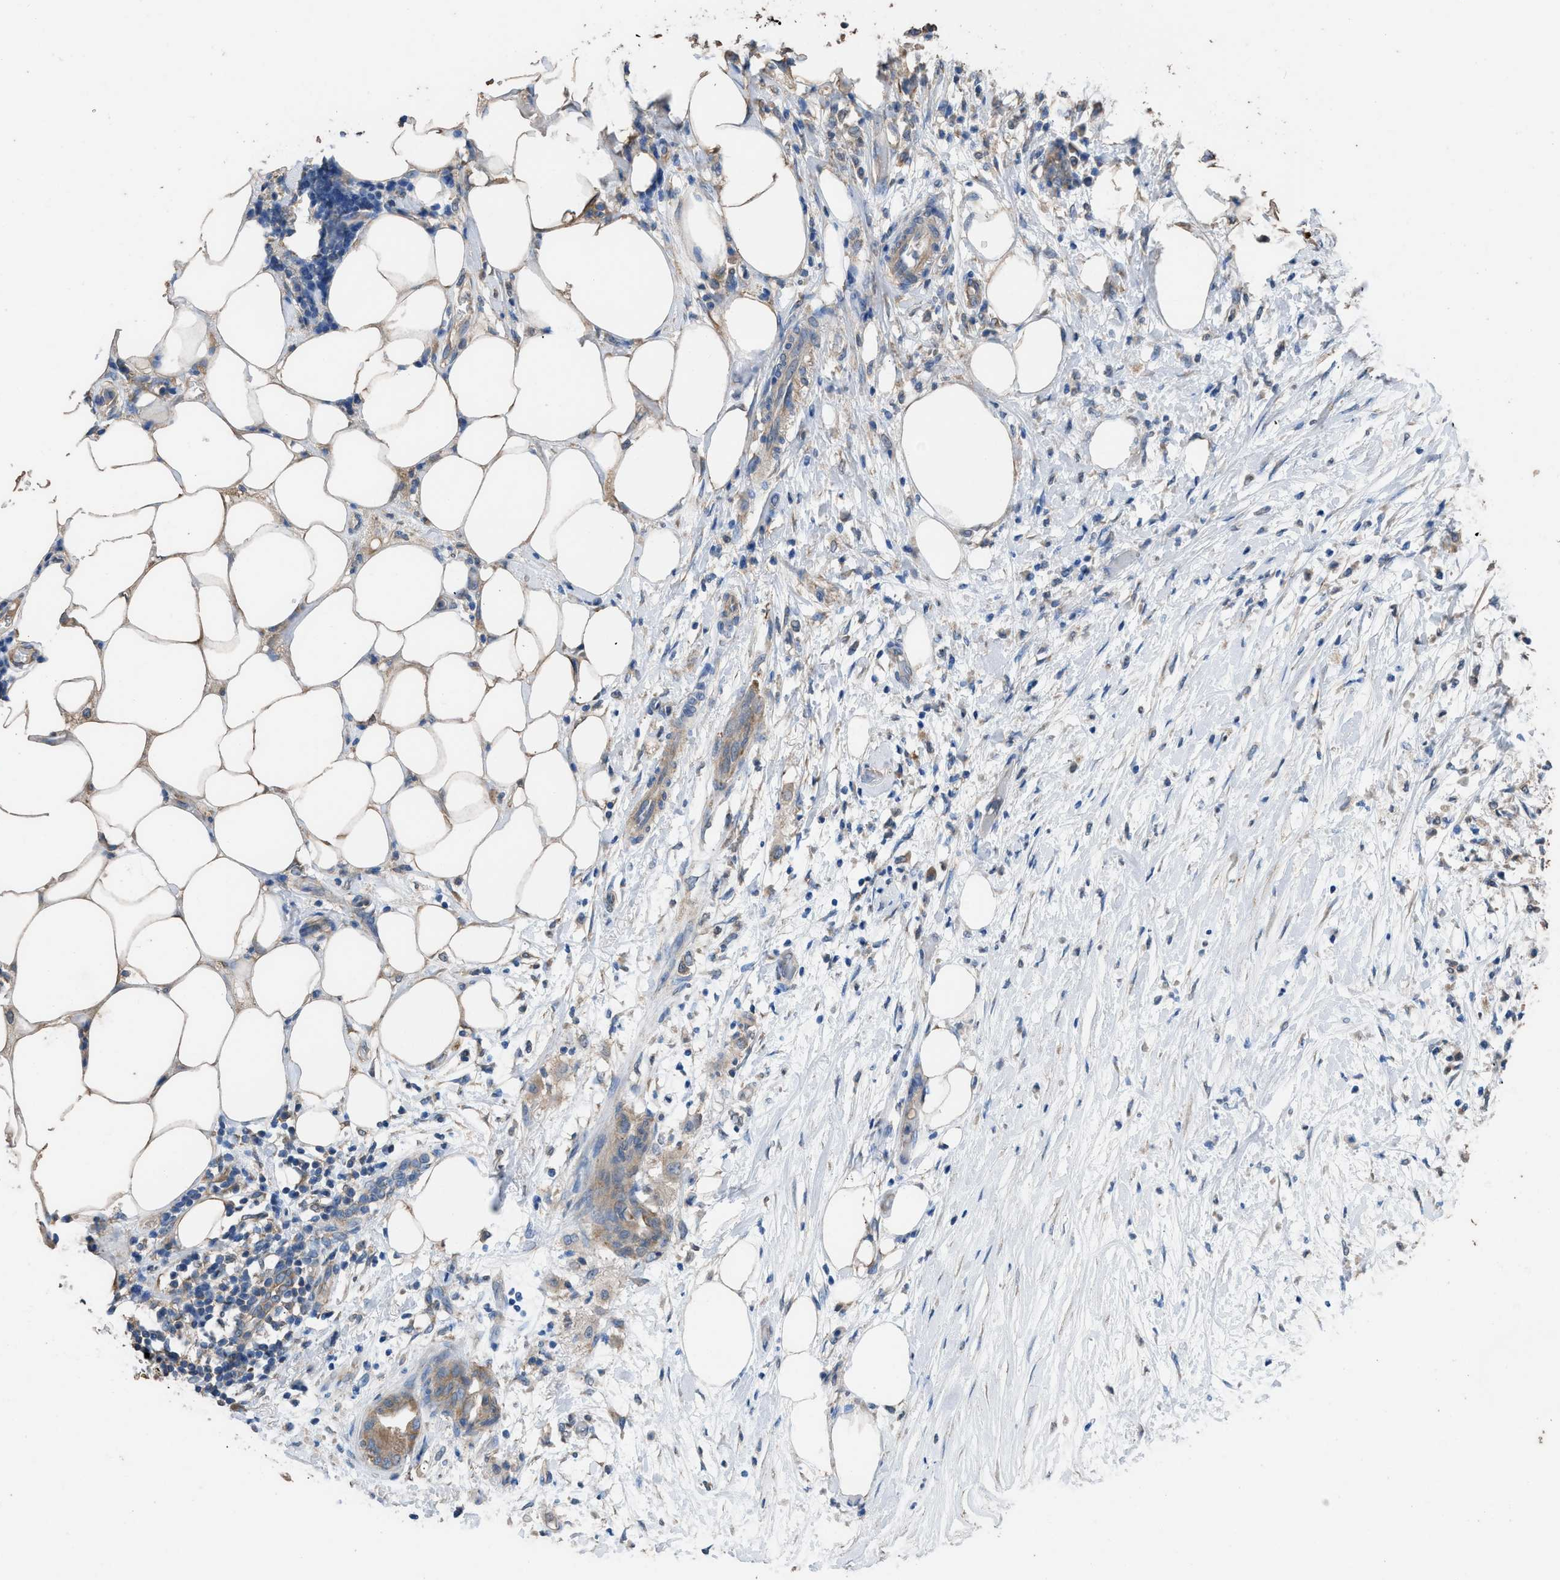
{"staining": {"intensity": "weak", "quantity": ">75%", "location": "cytoplasmic/membranous"}, "tissue": "pancreatic cancer", "cell_type": "Tumor cells", "image_type": "cancer", "snomed": [{"axis": "morphology", "description": "Normal tissue, NOS"}, {"axis": "morphology", "description": "Adenocarcinoma, NOS"}, {"axis": "topography", "description": "Pancreas"}, {"axis": "topography", "description": "Duodenum"}], "caption": "An immunohistochemistry micrograph of tumor tissue is shown. Protein staining in brown shows weak cytoplasmic/membranous positivity in pancreatic cancer within tumor cells.", "gene": "ITSN1", "patient": {"sex": "female", "age": 60}}